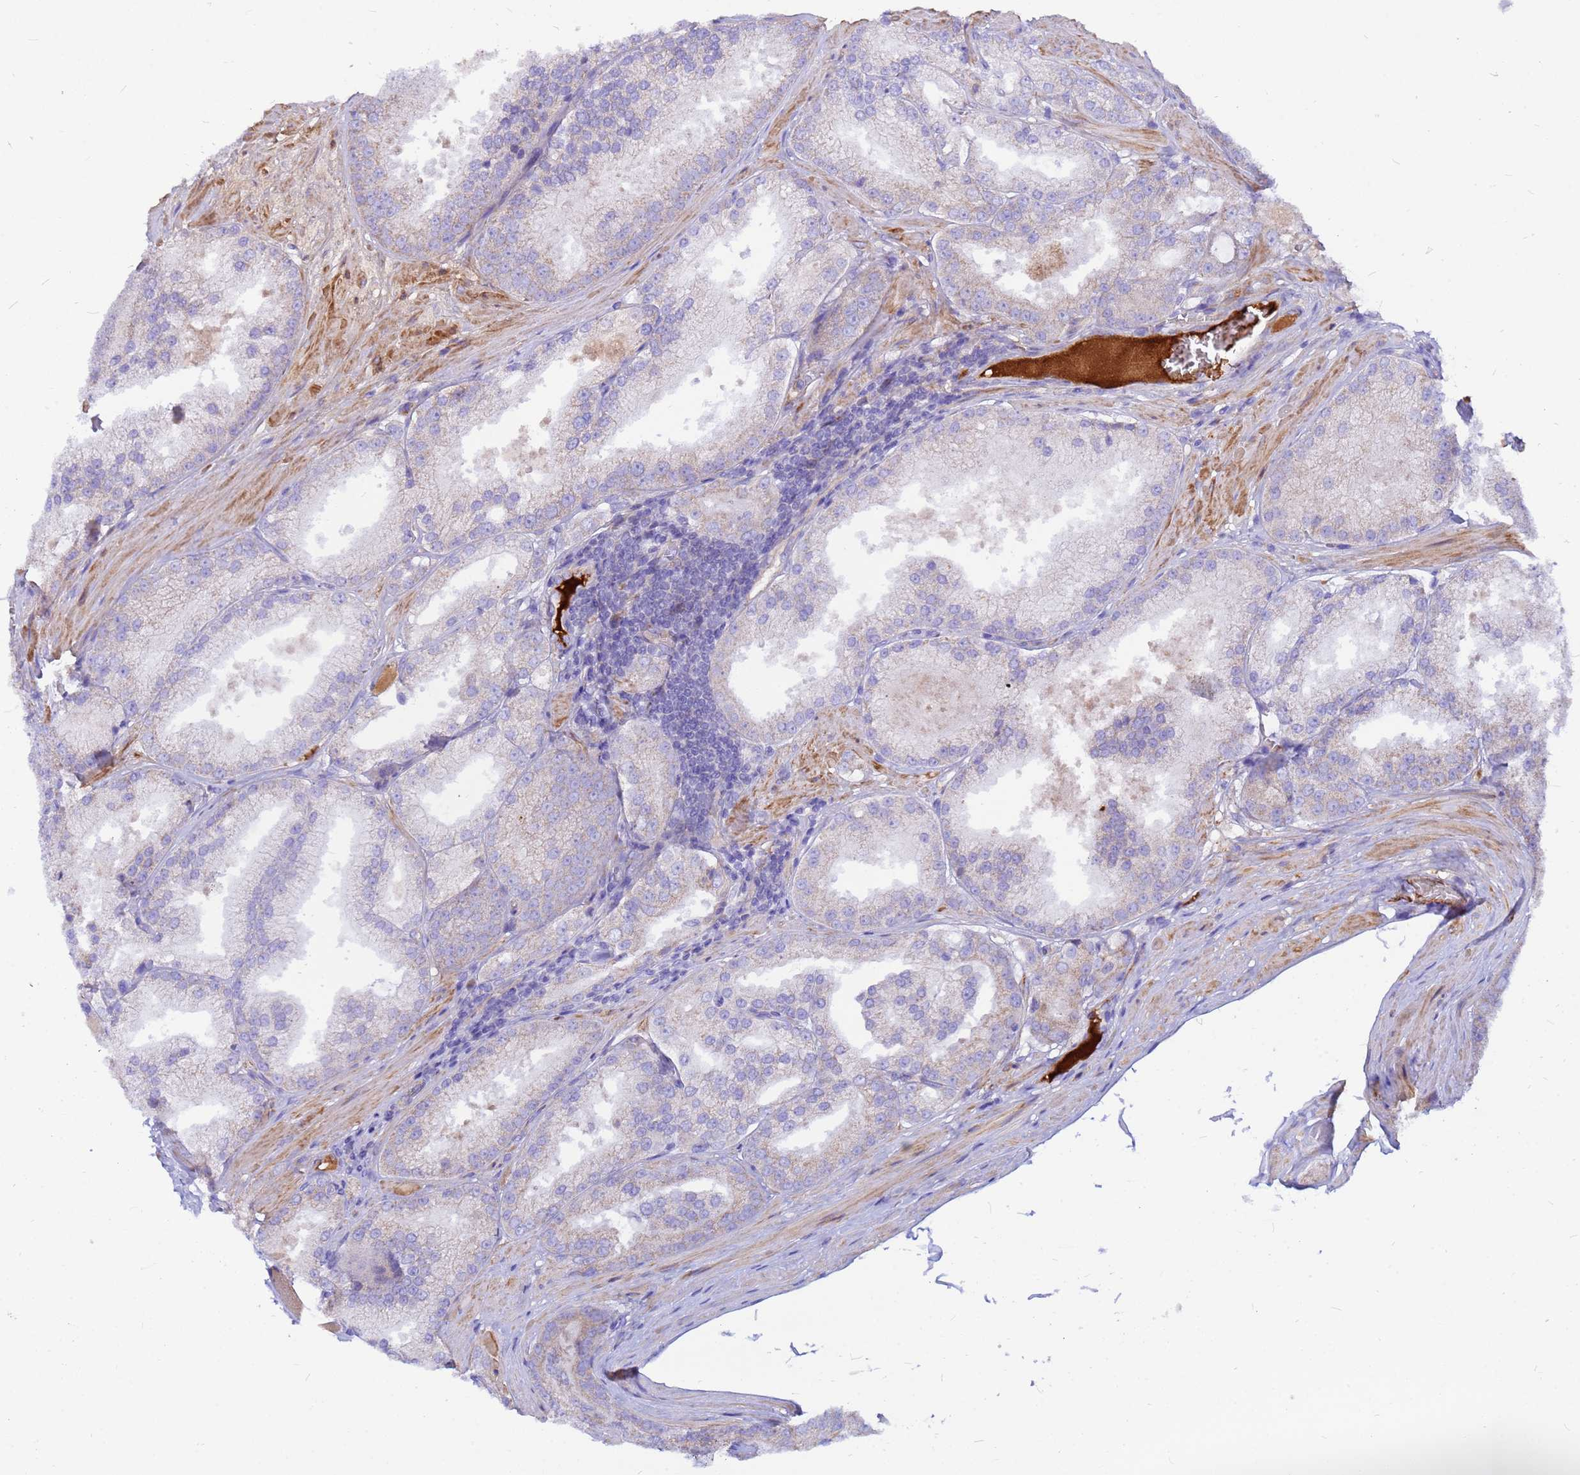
{"staining": {"intensity": "negative", "quantity": "none", "location": "none"}, "tissue": "prostate cancer", "cell_type": "Tumor cells", "image_type": "cancer", "snomed": [{"axis": "morphology", "description": "Adenocarcinoma, High grade"}, {"axis": "topography", "description": "Prostate"}], "caption": "There is no significant staining in tumor cells of high-grade adenocarcinoma (prostate).", "gene": "CRHBP", "patient": {"sex": "male", "age": 61}}